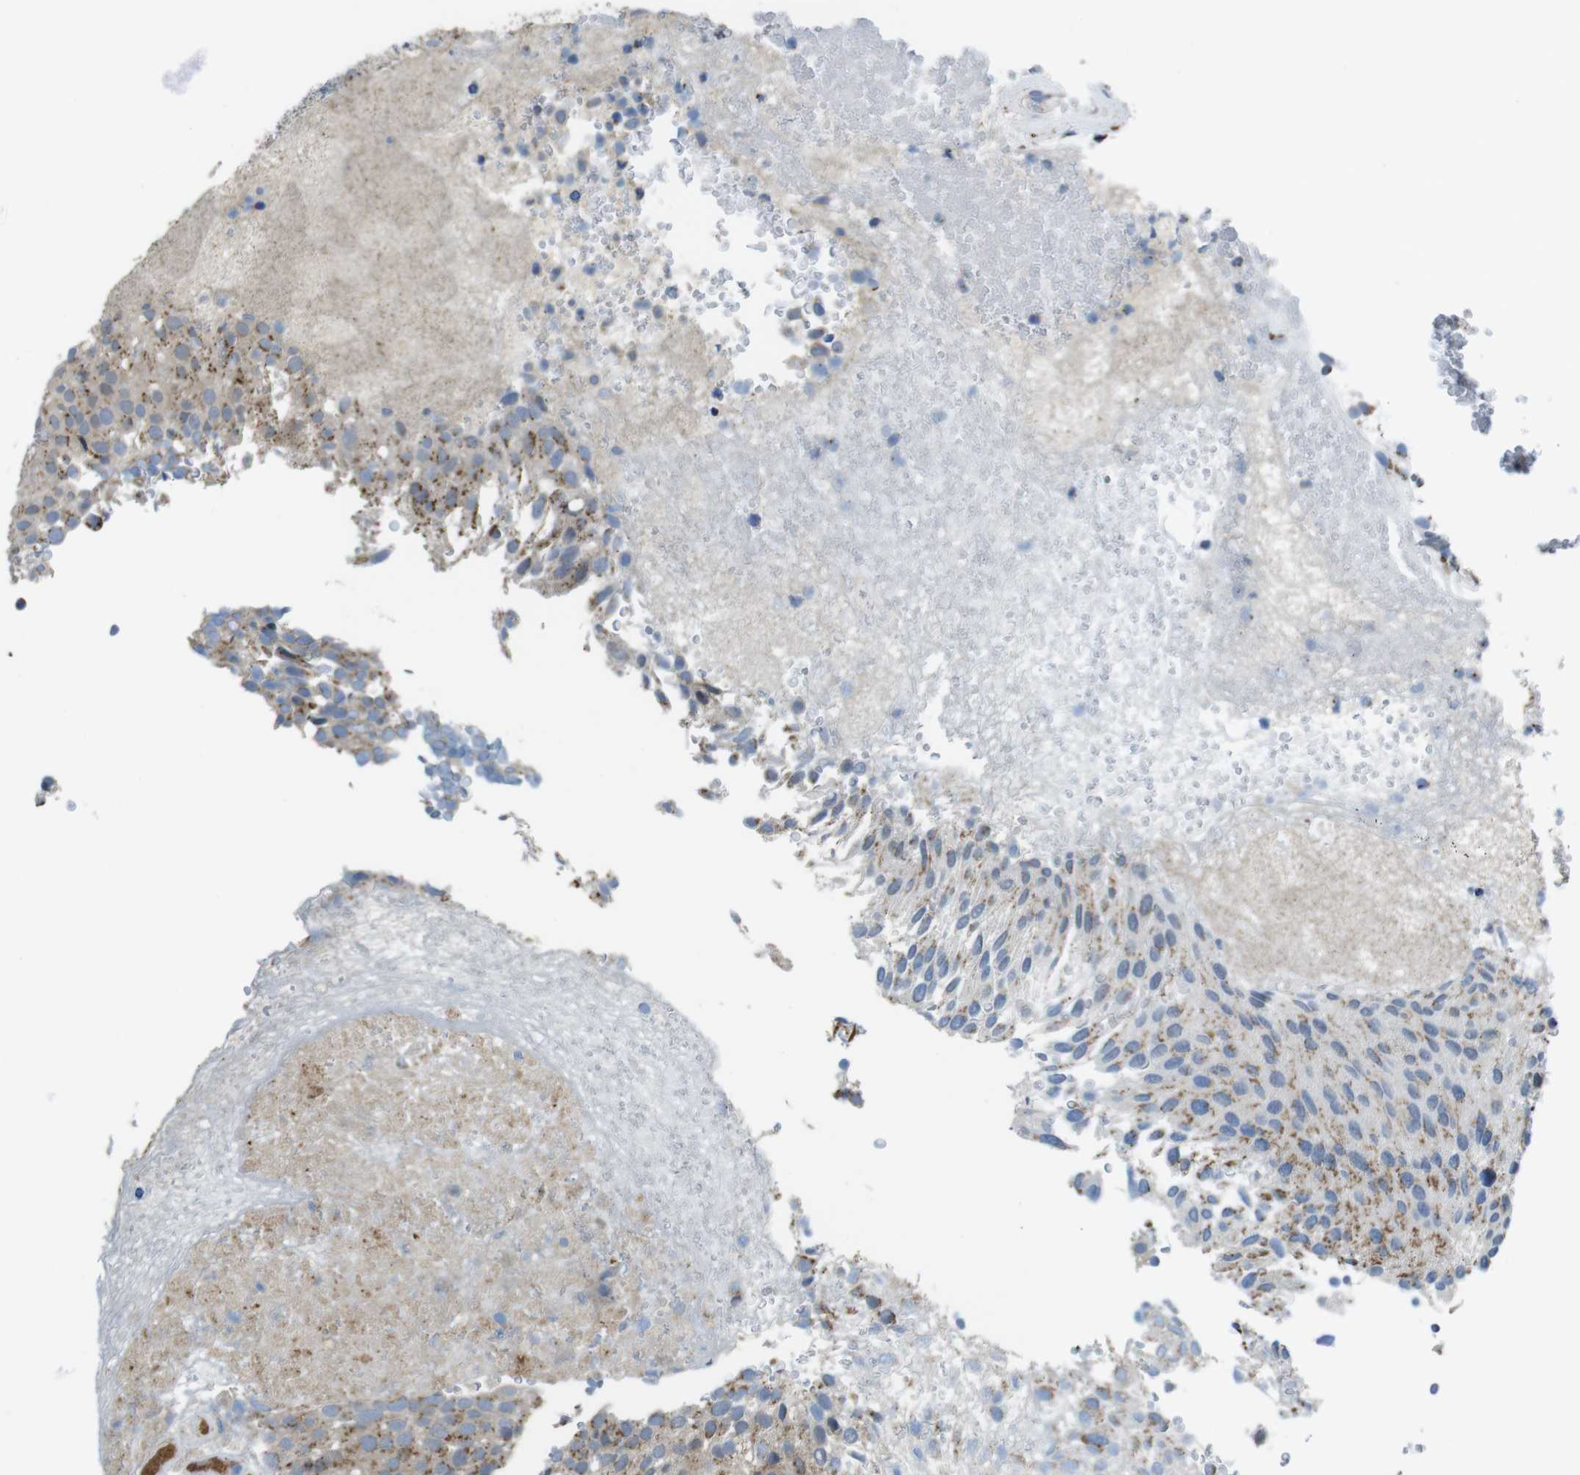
{"staining": {"intensity": "moderate", "quantity": "25%-75%", "location": "cytoplasmic/membranous"}, "tissue": "urothelial cancer", "cell_type": "Tumor cells", "image_type": "cancer", "snomed": [{"axis": "morphology", "description": "Urothelial carcinoma, Low grade"}, {"axis": "topography", "description": "Urinary bladder"}], "caption": "Moderate cytoplasmic/membranous expression for a protein is present in about 25%-75% of tumor cells of urothelial carcinoma (low-grade) using immunohistochemistry (IHC).", "gene": "RAB6A", "patient": {"sex": "male", "age": 78}}